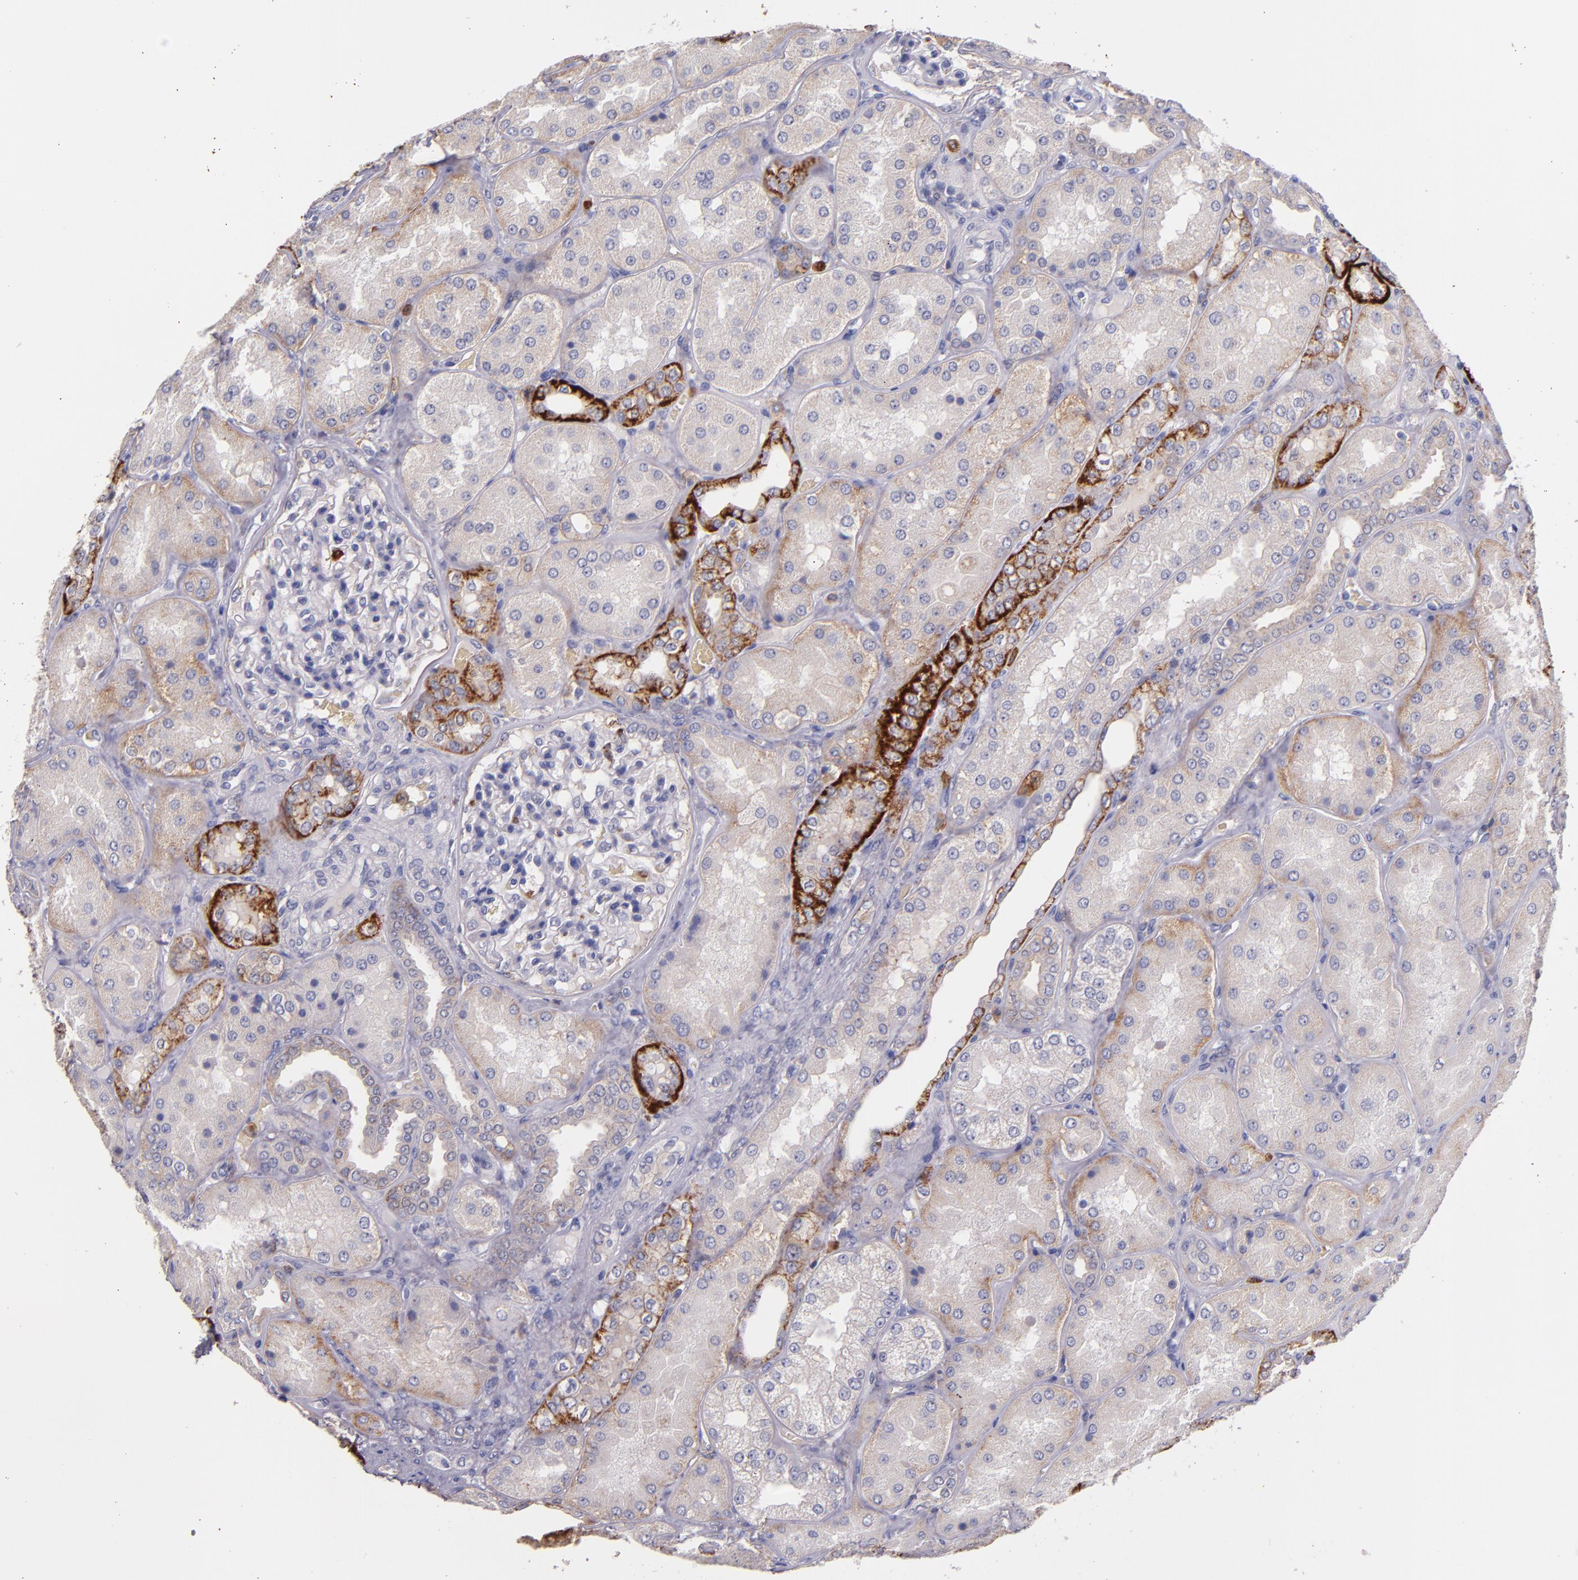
{"staining": {"intensity": "negative", "quantity": "none", "location": "none"}, "tissue": "kidney", "cell_type": "Cells in glomeruli", "image_type": "normal", "snomed": [{"axis": "morphology", "description": "Normal tissue, NOS"}, {"axis": "topography", "description": "Kidney"}], "caption": "Protein analysis of normal kidney demonstrates no significant positivity in cells in glomeruli.", "gene": "C5AR1", "patient": {"sex": "female", "age": 56}}